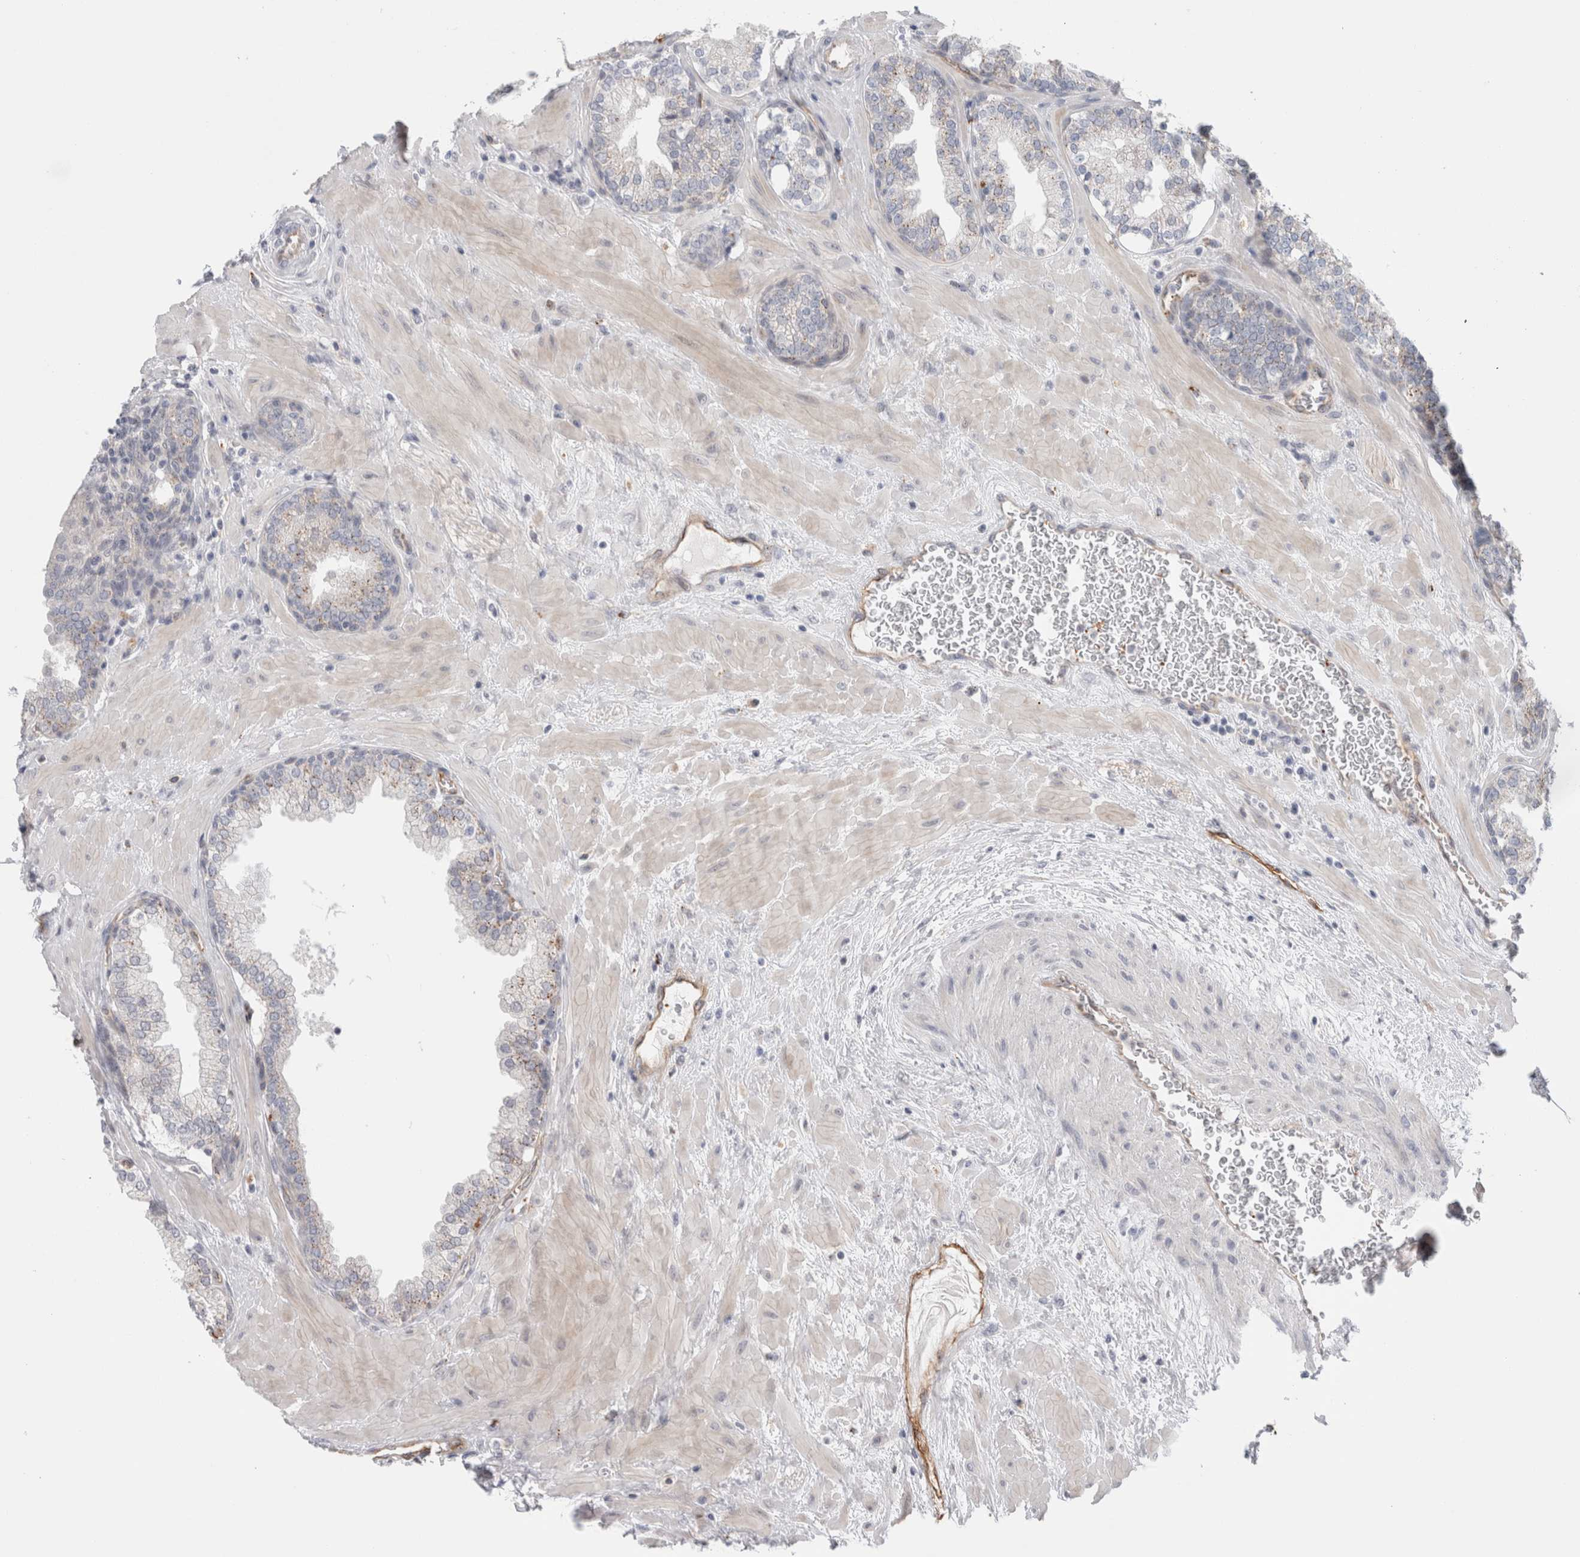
{"staining": {"intensity": "moderate", "quantity": "25%-75%", "location": "cytoplasmic/membranous"}, "tissue": "prostate", "cell_type": "Glandular cells", "image_type": "normal", "snomed": [{"axis": "morphology", "description": "Normal tissue, NOS"}, {"axis": "topography", "description": "Prostate"}], "caption": "Glandular cells reveal medium levels of moderate cytoplasmic/membranous positivity in about 25%-75% of cells in benign prostate.", "gene": "ANKMY1", "patient": {"sex": "male", "age": 51}}